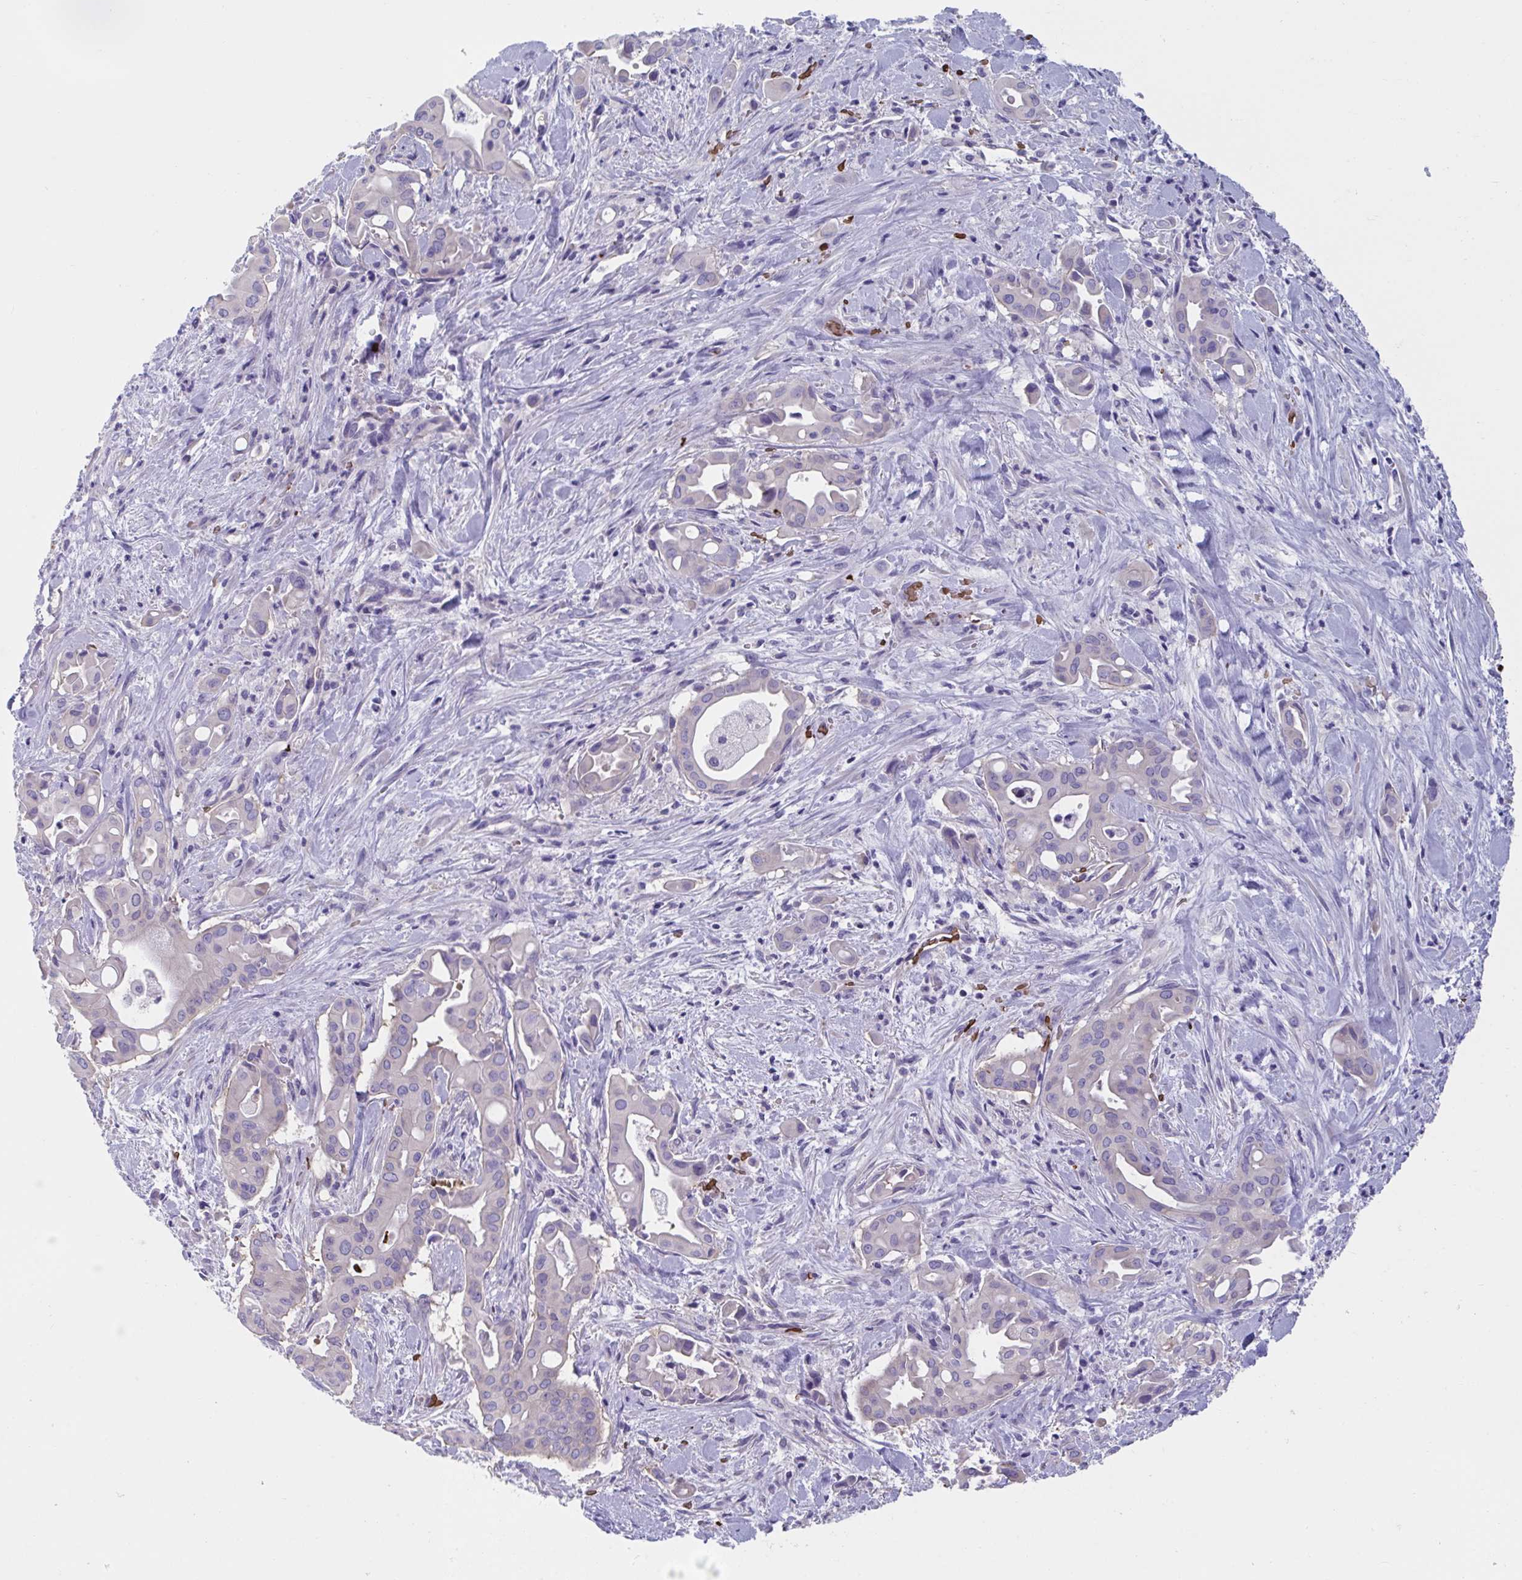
{"staining": {"intensity": "negative", "quantity": "none", "location": "none"}, "tissue": "liver cancer", "cell_type": "Tumor cells", "image_type": "cancer", "snomed": [{"axis": "morphology", "description": "Cholangiocarcinoma"}, {"axis": "topography", "description": "Liver"}], "caption": "Tumor cells show no significant positivity in cholangiocarcinoma (liver). (Stains: DAB IHC with hematoxylin counter stain, Microscopy: brightfield microscopy at high magnification).", "gene": "TTC30B", "patient": {"sex": "female", "age": 68}}